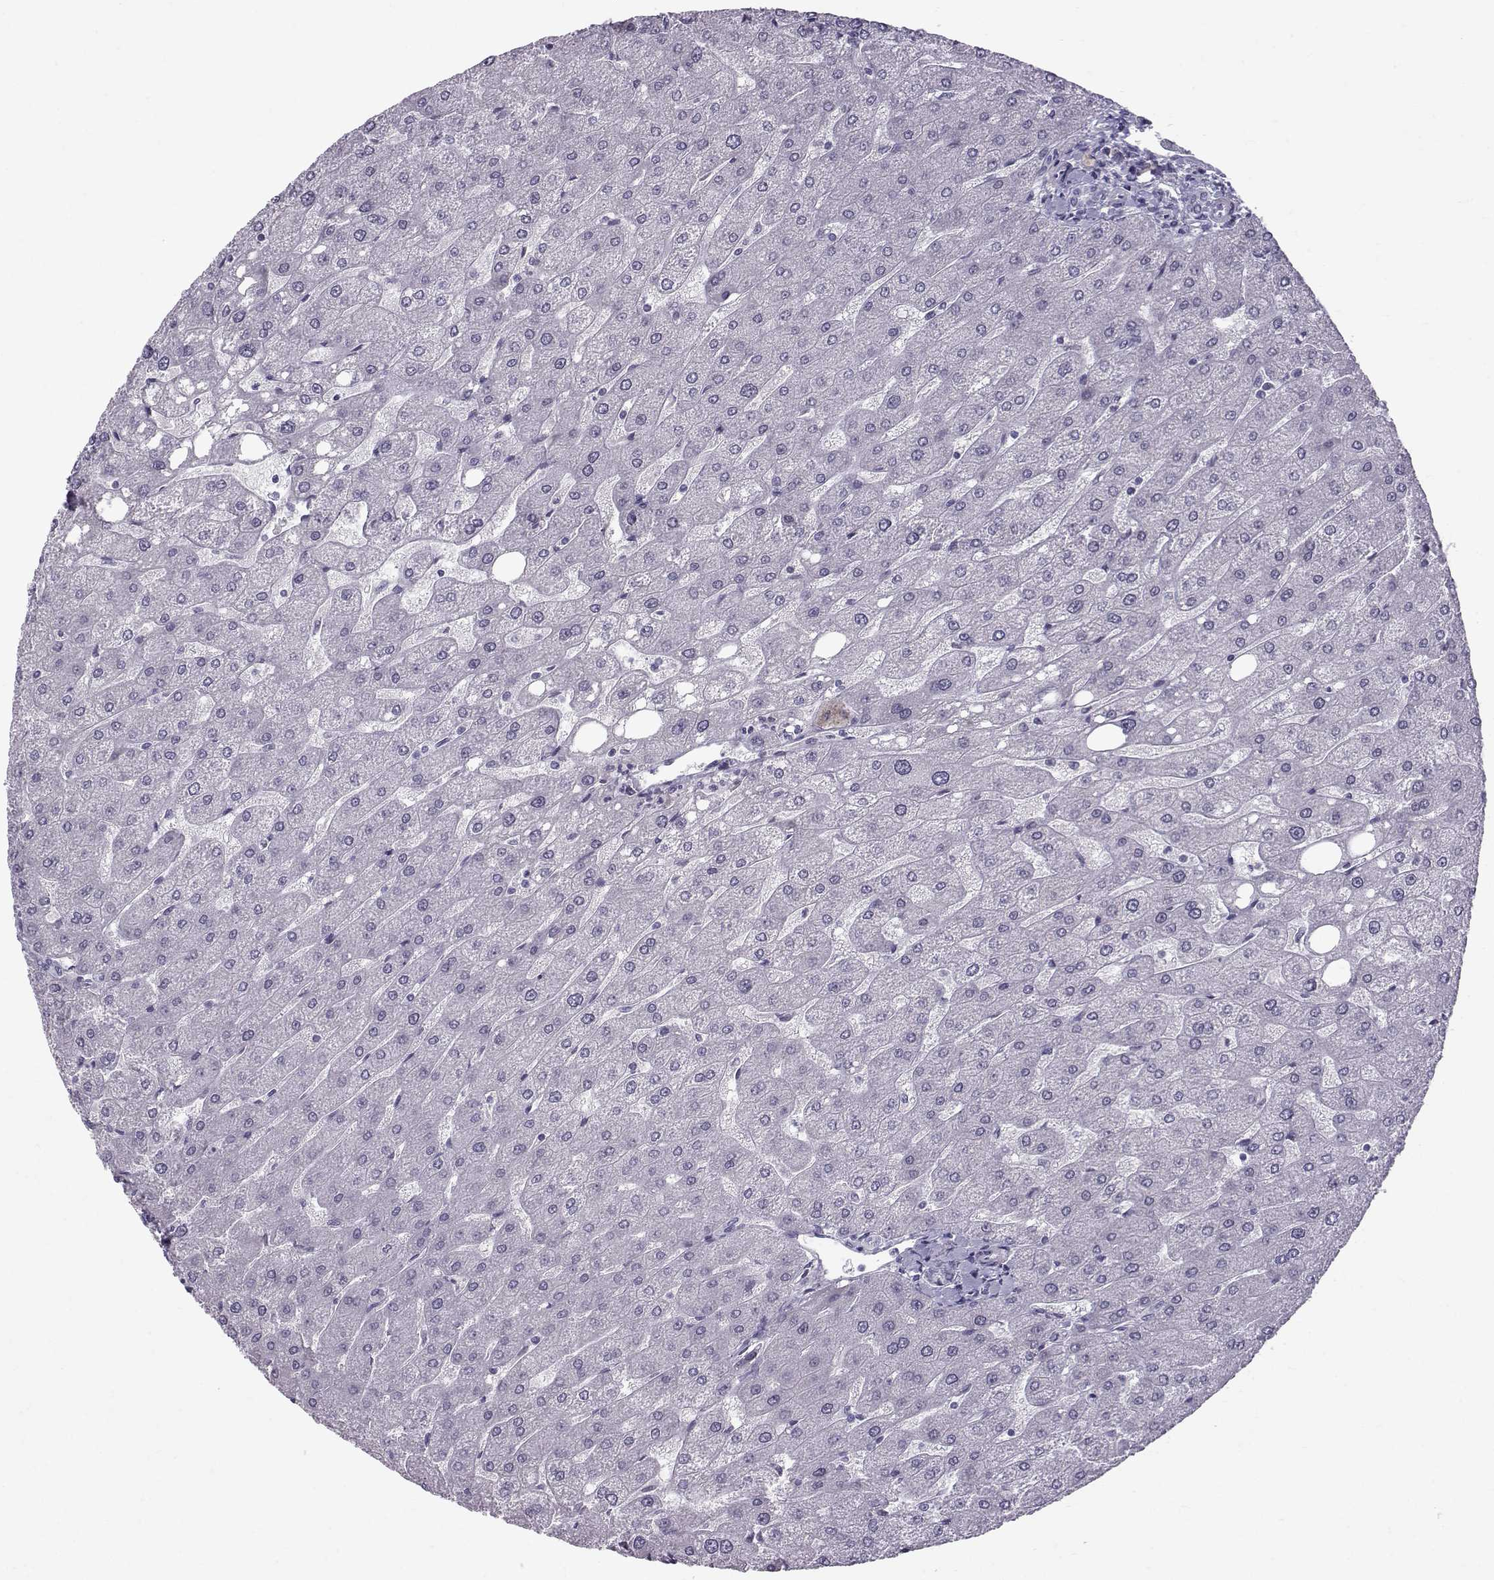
{"staining": {"intensity": "negative", "quantity": "none", "location": "none"}, "tissue": "liver", "cell_type": "Cholangiocytes", "image_type": "normal", "snomed": [{"axis": "morphology", "description": "Normal tissue, NOS"}, {"axis": "topography", "description": "Liver"}], "caption": "Immunohistochemistry (IHC) photomicrograph of normal liver: liver stained with DAB (3,3'-diaminobenzidine) displays no significant protein expression in cholangiocytes.", "gene": "DMRT3", "patient": {"sex": "male", "age": 67}}